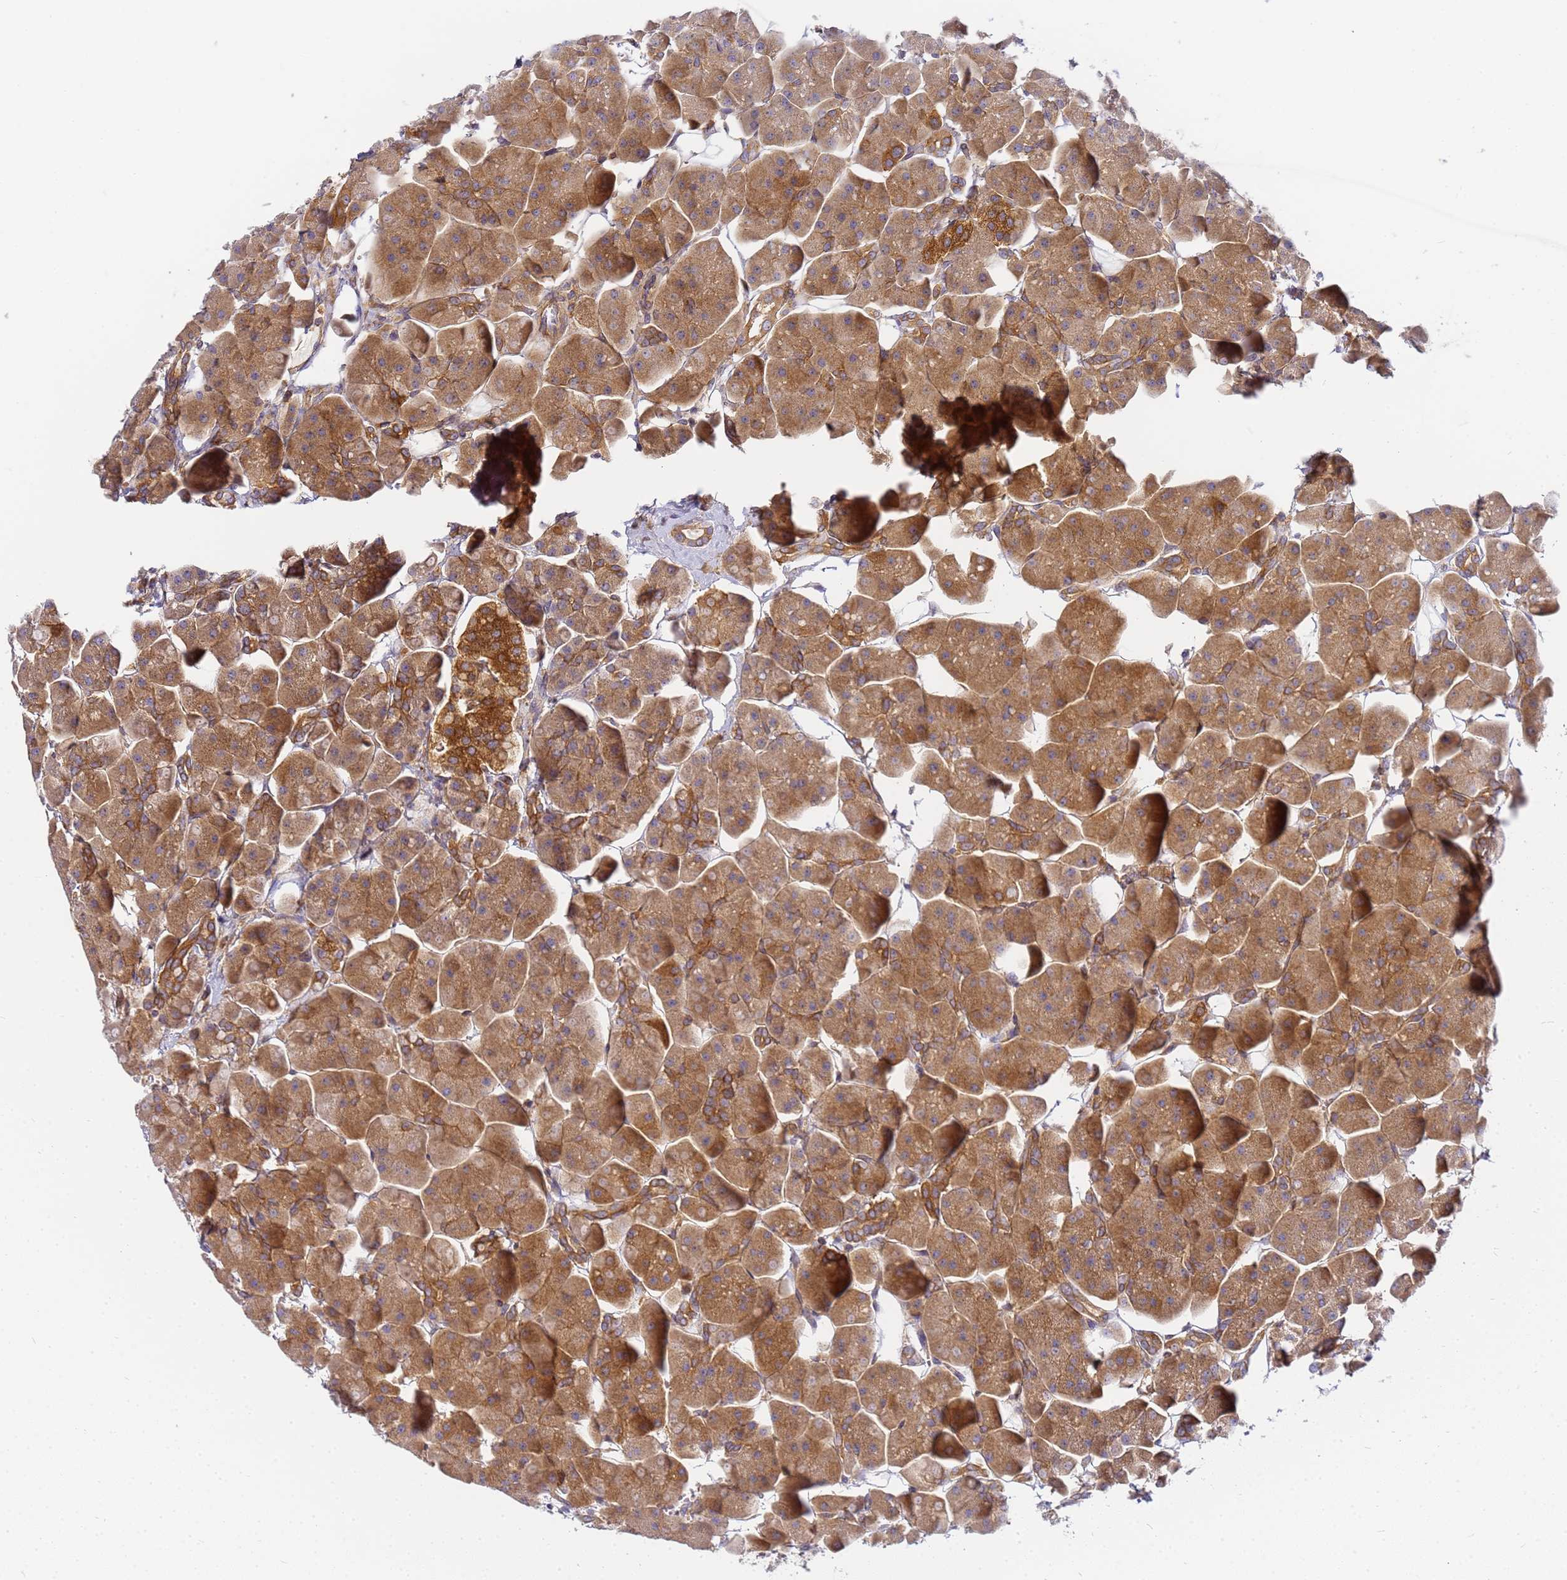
{"staining": {"intensity": "moderate", "quantity": ">75%", "location": "cytoplasmic/membranous"}, "tissue": "pancreas", "cell_type": "Exocrine glandular cells", "image_type": "normal", "snomed": [{"axis": "morphology", "description": "Normal tissue, NOS"}, {"axis": "topography", "description": "Pancreas"}], "caption": "Moderate cytoplasmic/membranous staining is seen in about >75% of exocrine glandular cells in benign pancreas. (brown staining indicates protein expression, while blue staining denotes nuclei).", "gene": "CHM", "patient": {"sex": "male", "age": 66}}